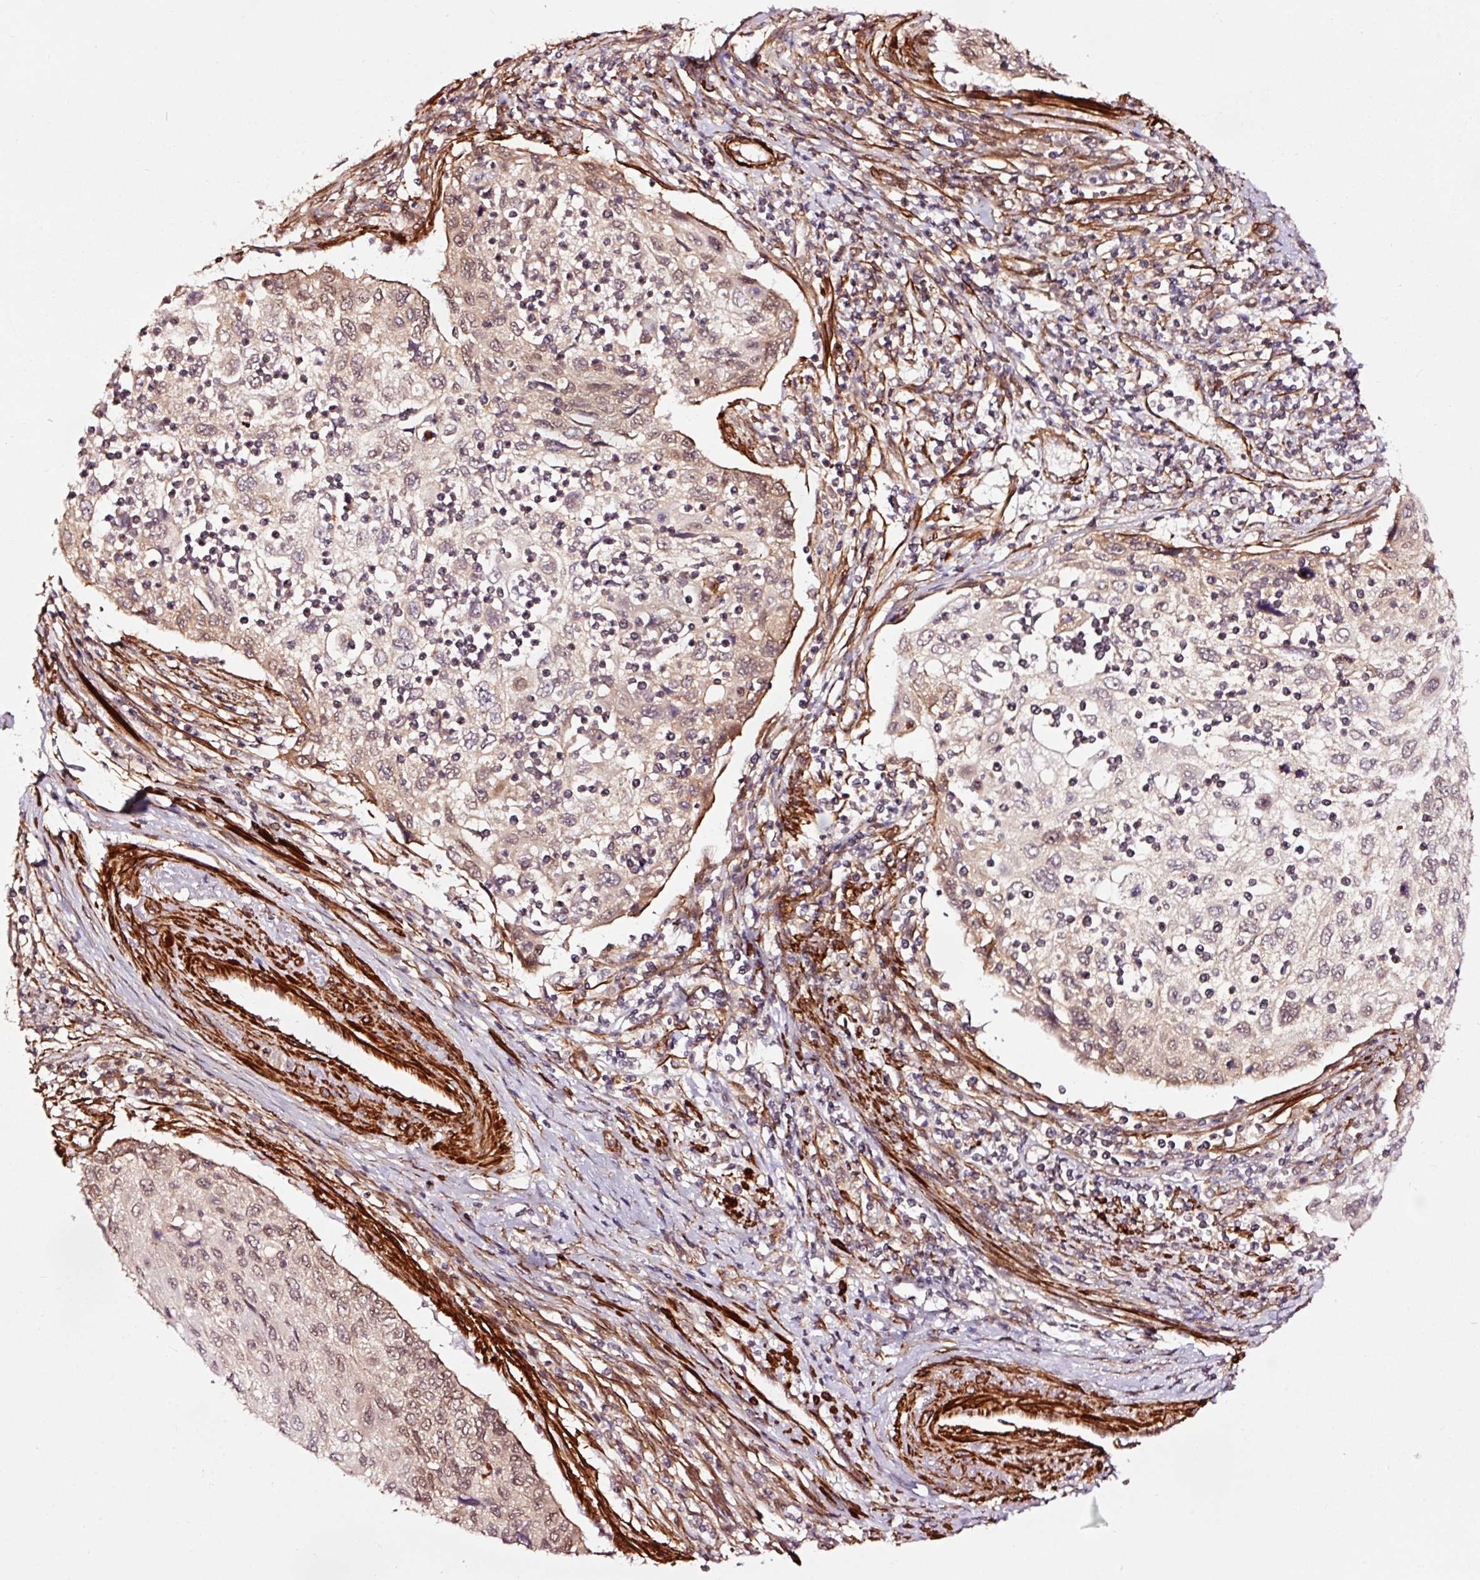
{"staining": {"intensity": "moderate", "quantity": "<25%", "location": "nuclear"}, "tissue": "cervical cancer", "cell_type": "Tumor cells", "image_type": "cancer", "snomed": [{"axis": "morphology", "description": "Squamous cell carcinoma, NOS"}, {"axis": "topography", "description": "Cervix"}], "caption": "IHC histopathology image of cervical squamous cell carcinoma stained for a protein (brown), which exhibits low levels of moderate nuclear positivity in about <25% of tumor cells.", "gene": "TPM1", "patient": {"sex": "female", "age": 70}}